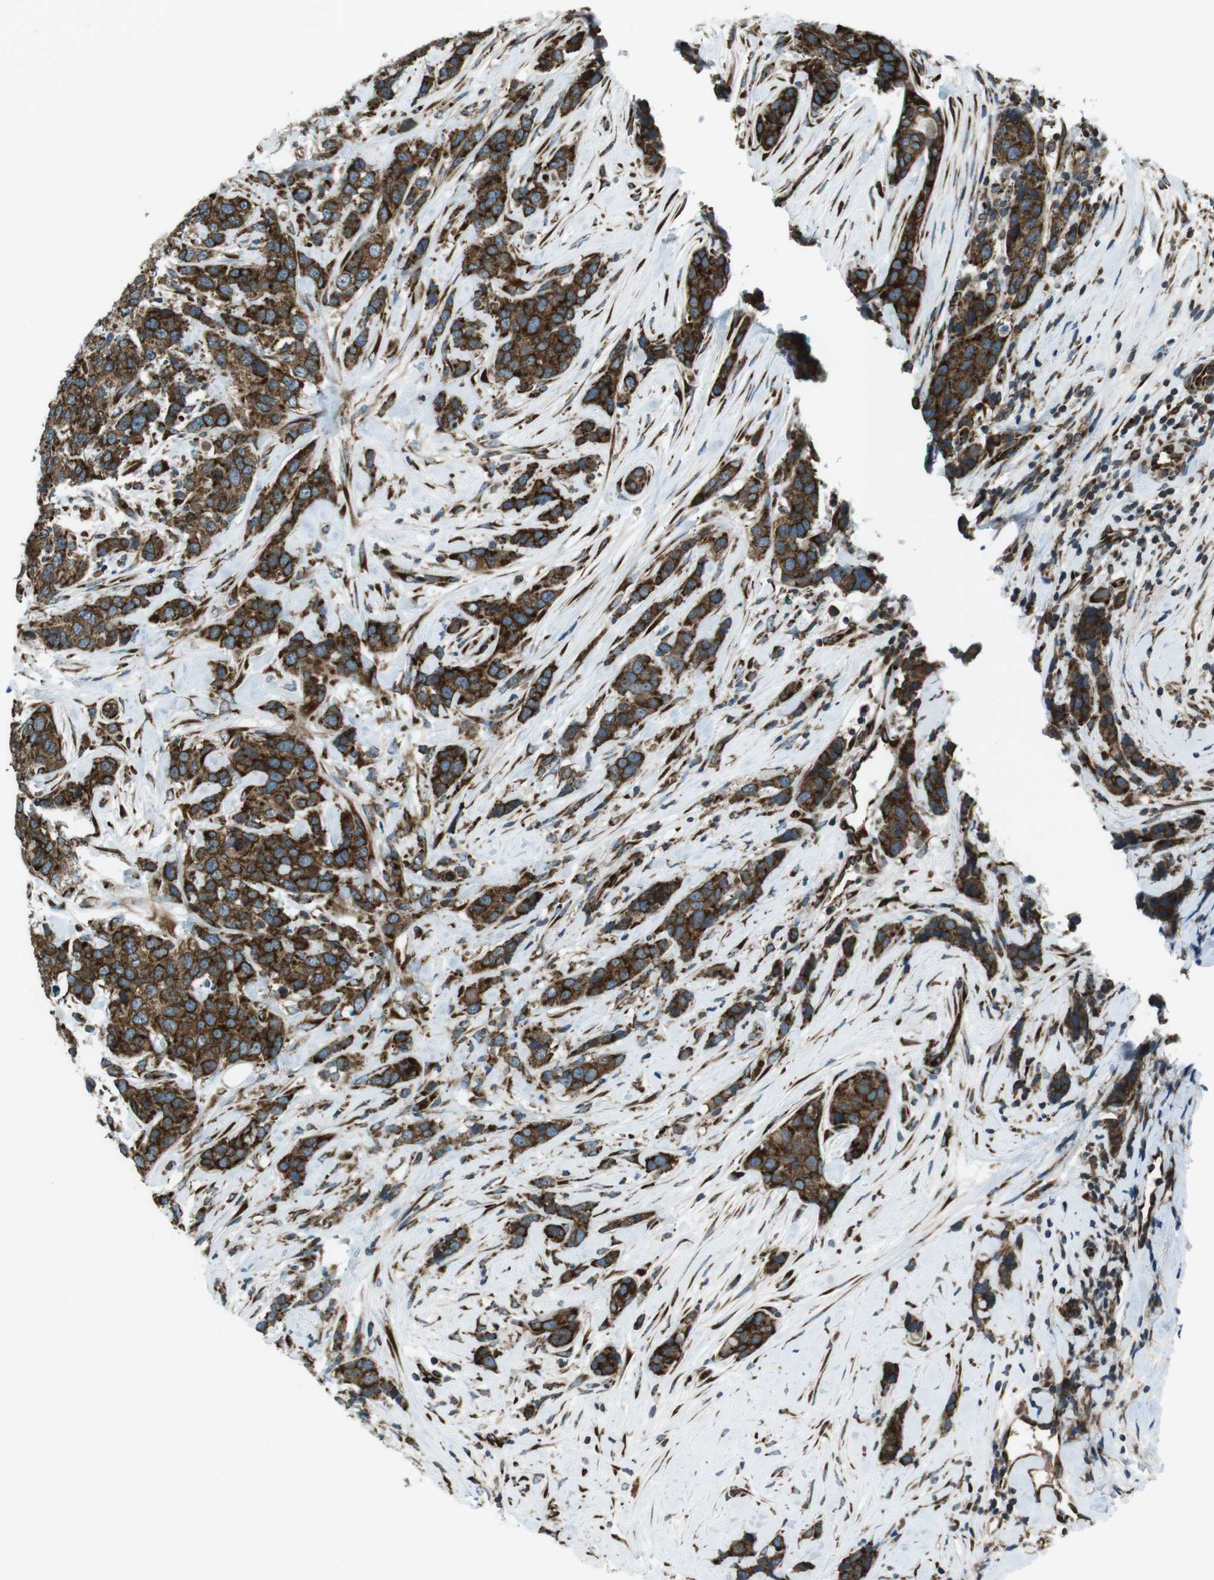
{"staining": {"intensity": "strong", "quantity": ">75%", "location": "cytoplasmic/membranous"}, "tissue": "breast cancer", "cell_type": "Tumor cells", "image_type": "cancer", "snomed": [{"axis": "morphology", "description": "Lobular carcinoma"}, {"axis": "topography", "description": "Breast"}], "caption": "The image exhibits immunohistochemical staining of breast lobular carcinoma. There is strong cytoplasmic/membranous positivity is present in about >75% of tumor cells.", "gene": "KTN1", "patient": {"sex": "female", "age": 59}}